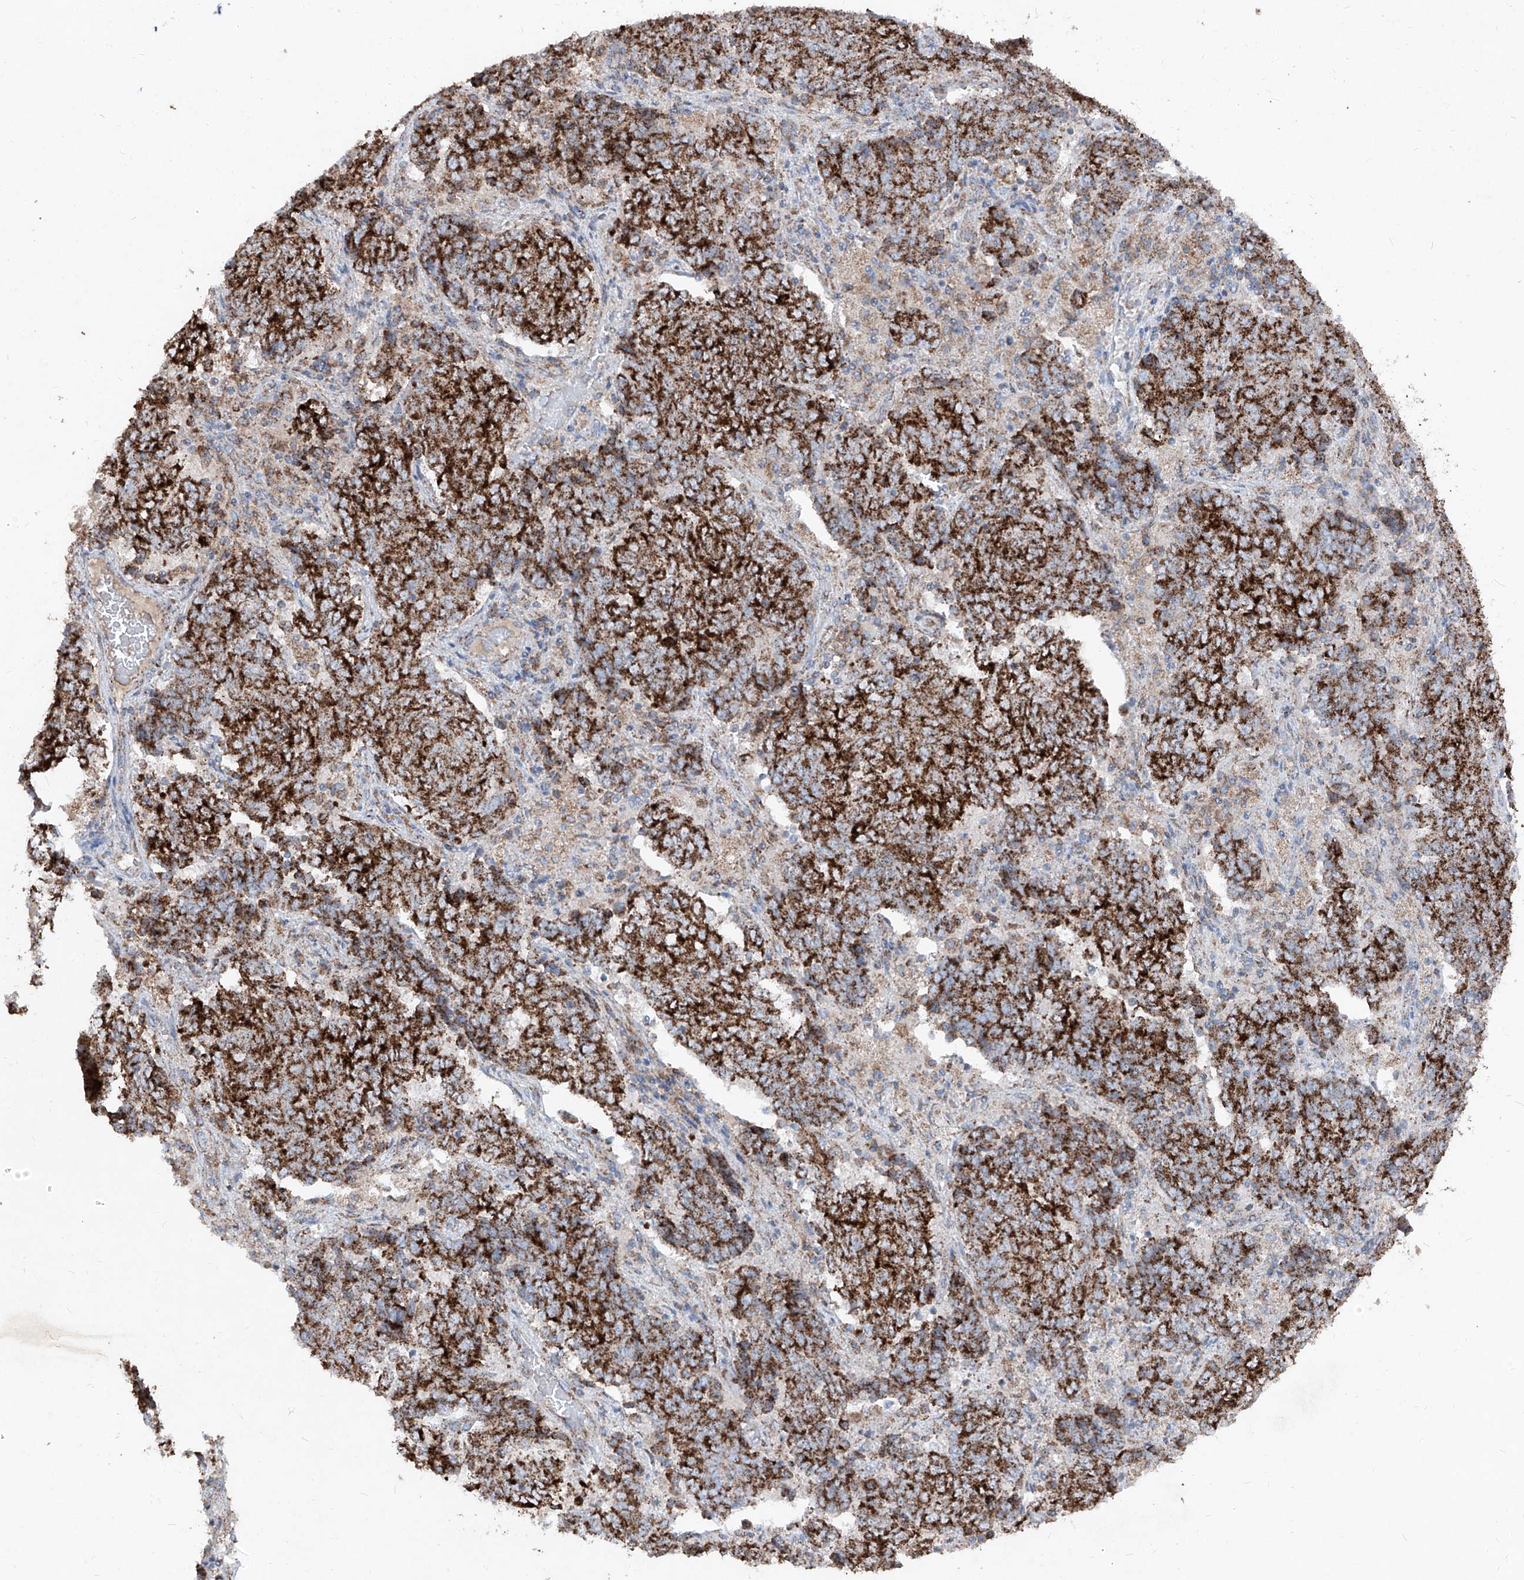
{"staining": {"intensity": "strong", "quantity": ">75%", "location": "cytoplasmic/membranous"}, "tissue": "endometrial cancer", "cell_type": "Tumor cells", "image_type": "cancer", "snomed": [{"axis": "morphology", "description": "Adenocarcinoma, NOS"}, {"axis": "topography", "description": "Endometrium"}], "caption": "Protein positivity by immunohistochemistry (IHC) displays strong cytoplasmic/membranous staining in approximately >75% of tumor cells in adenocarcinoma (endometrial).", "gene": "ABCD3", "patient": {"sex": "female", "age": 80}}